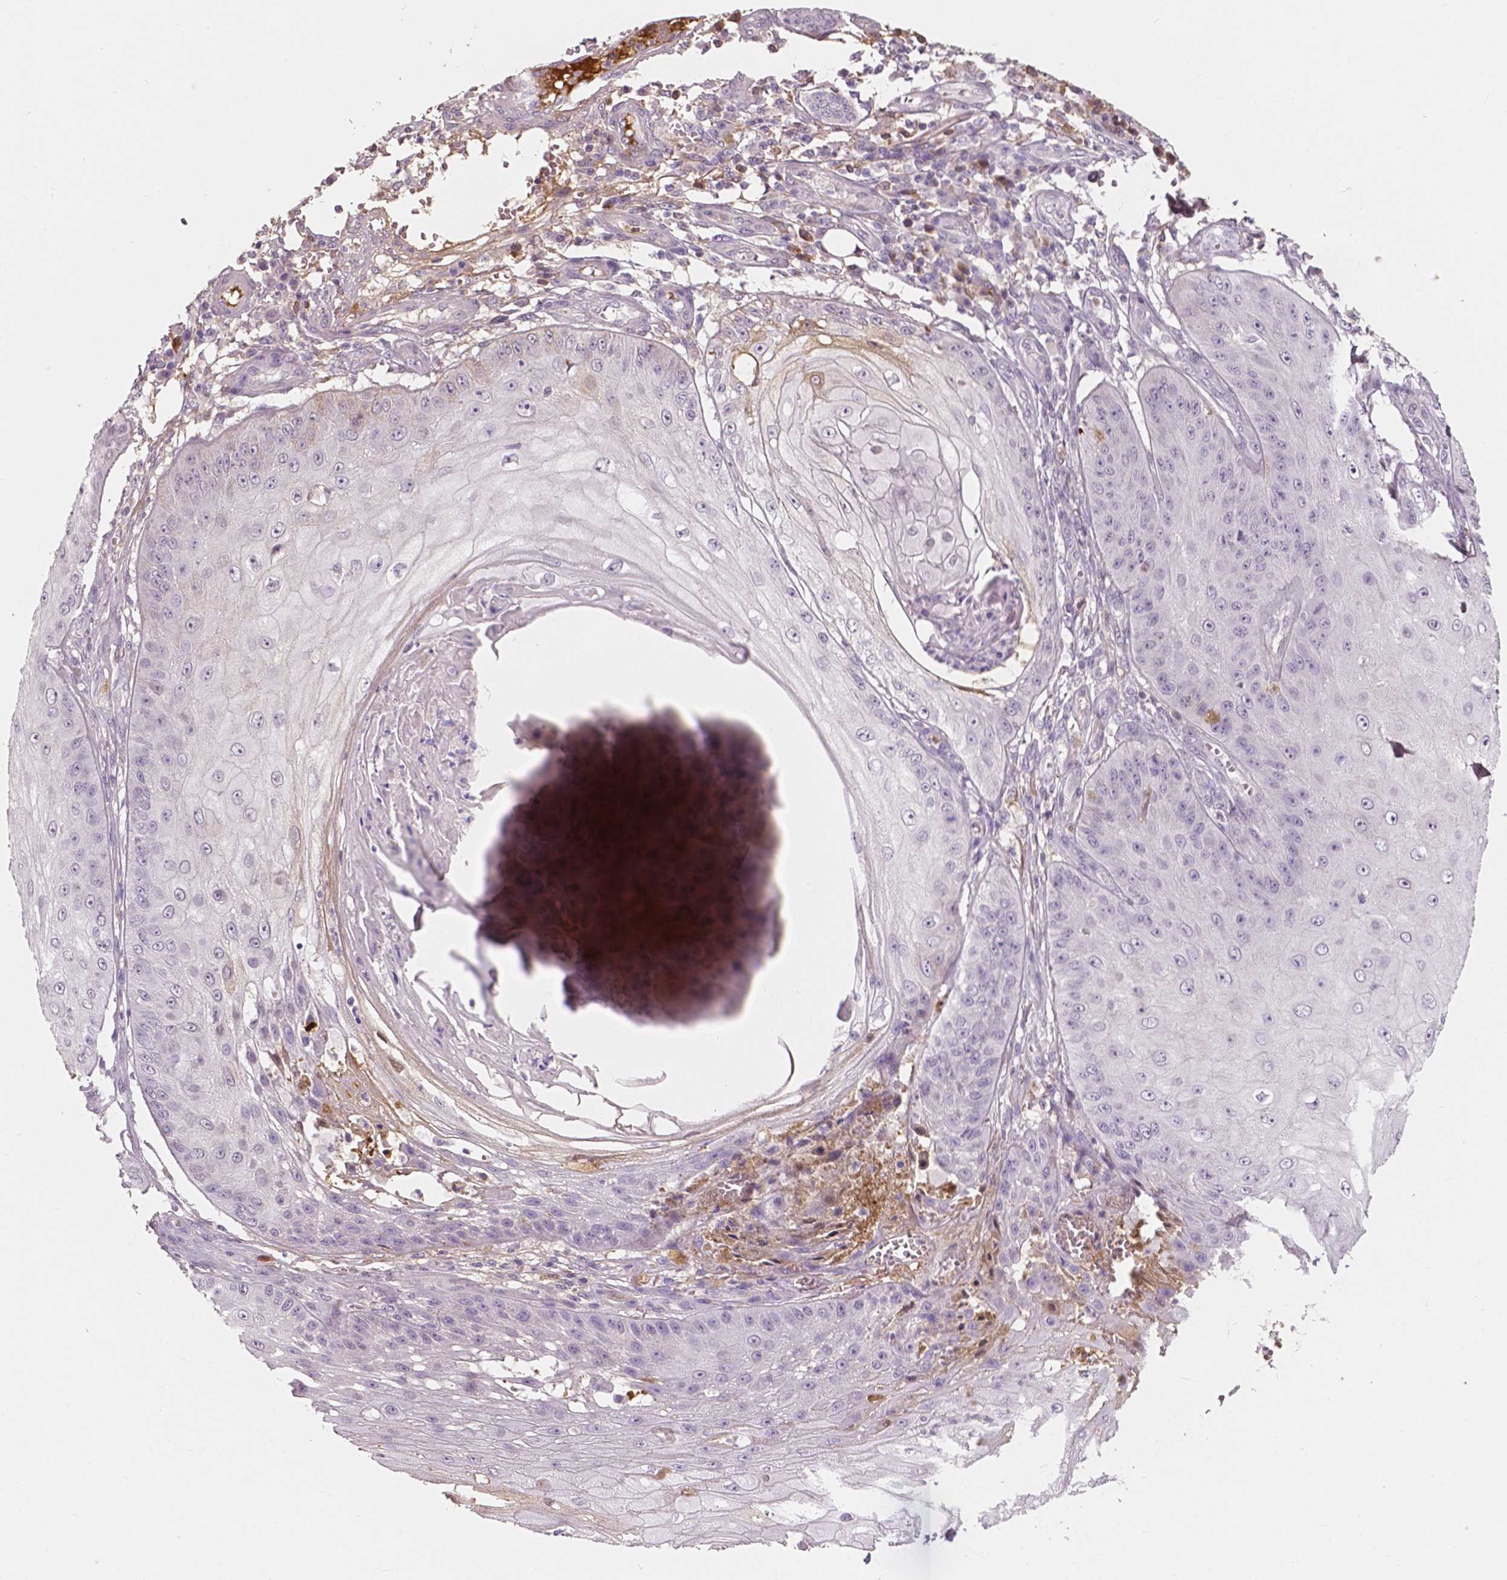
{"staining": {"intensity": "negative", "quantity": "none", "location": "none"}, "tissue": "skin cancer", "cell_type": "Tumor cells", "image_type": "cancer", "snomed": [{"axis": "morphology", "description": "Squamous cell carcinoma, NOS"}, {"axis": "topography", "description": "Skin"}], "caption": "Immunohistochemistry micrograph of human skin squamous cell carcinoma stained for a protein (brown), which reveals no staining in tumor cells.", "gene": "APOA4", "patient": {"sex": "male", "age": 70}}